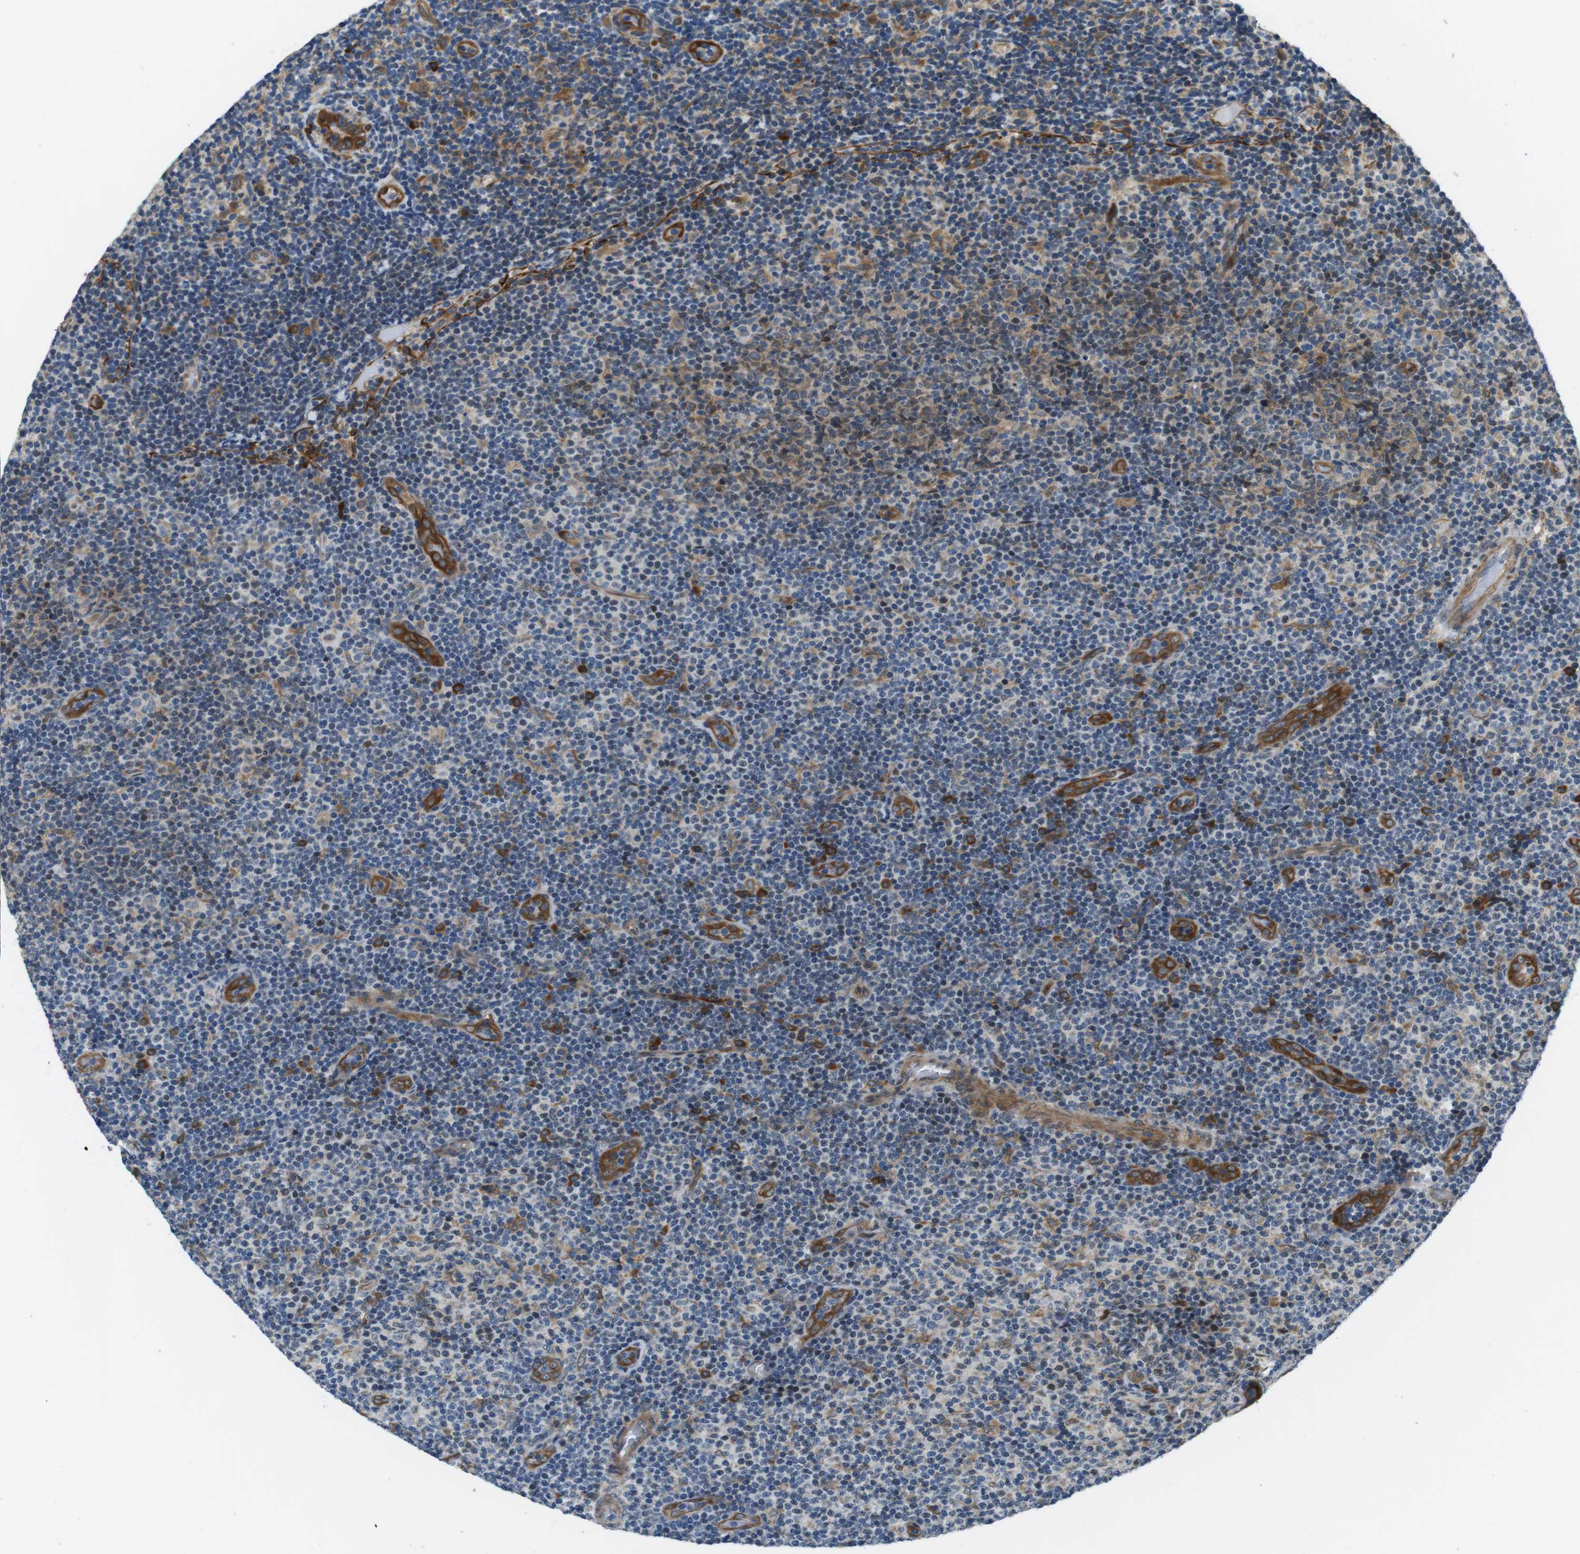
{"staining": {"intensity": "weak", "quantity": "<25%", "location": "cytoplasmic/membranous"}, "tissue": "lymphoma", "cell_type": "Tumor cells", "image_type": "cancer", "snomed": [{"axis": "morphology", "description": "Malignant lymphoma, non-Hodgkin's type, Low grade"}, {"axis": "topography", "description": "Lymph node"}], "caption": "The histopathology image displays no significant staining in tumor cells of lymphoma. Brightfield microscopy of immunohistochemistry (IHC) stained with DAB (3,3'-diaminobenzidine) (brown) and hematoxylin (blue), captured at high magnification.", "gene": "PALD1", "patient": {"sex": "male", "age": 83}}